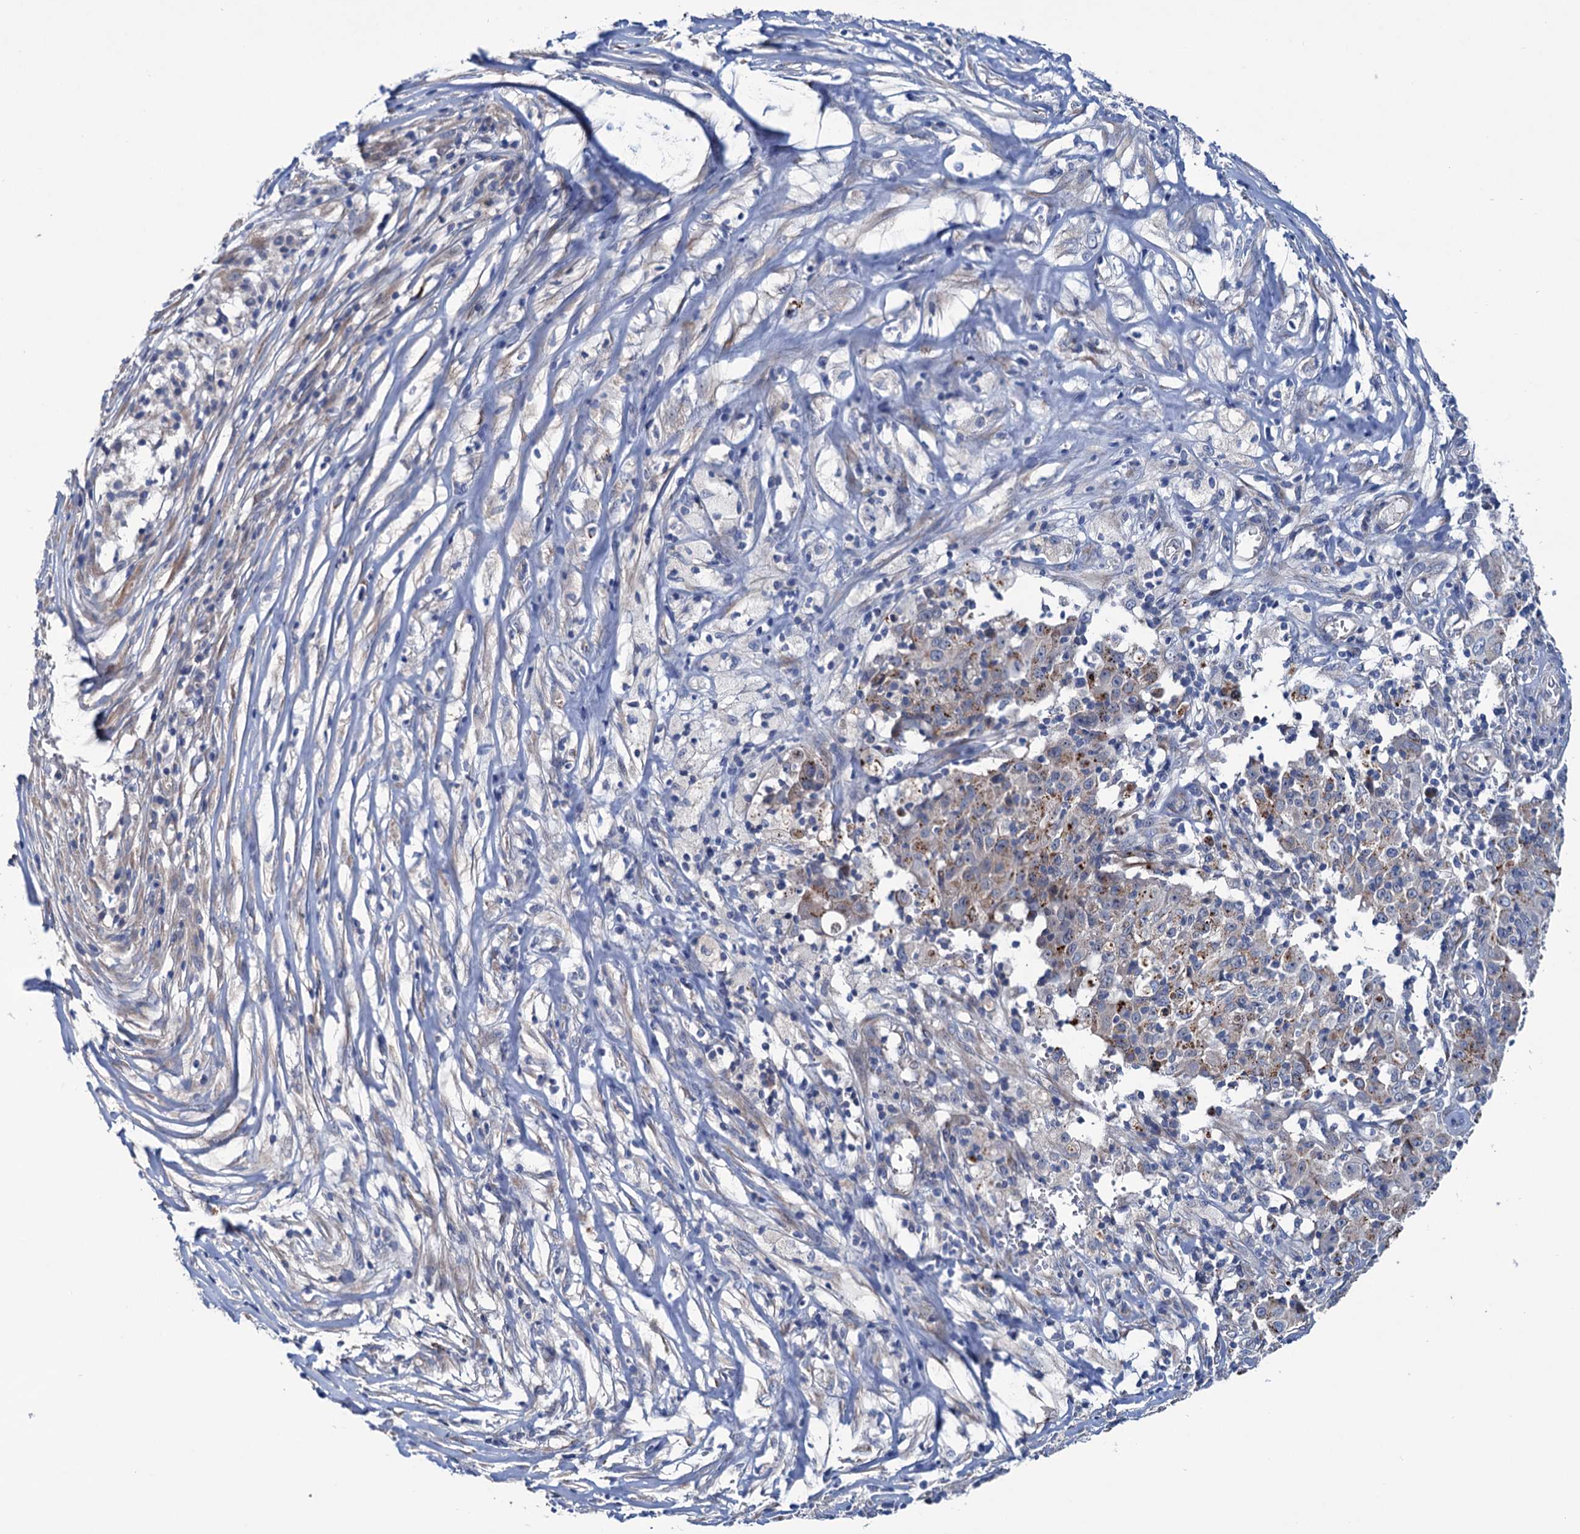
{"staining": {"intensity": "moderate", "quantity": "<25%", "location": "cytoplasmic/membranous"}, "tissue": "ovarian cancer", "cell_type": "Tumor cells", "image_type": "cancer", "snomed": [{"axis": "morphology", "description": "Carcinoma, endometroid"}, {"axis": "topography", "description": "Ovary"}], "caption": "Tumor cells exhibit low levels of moderate cytoplasmic/membranous staining in about <25% of cells in human ovarian endometroid carcinoma. (DAB (3,3'-diaminobenzidine) IHC with brightfield microscopy, high magnification).", "gene": "EYA4", "patient": {"sex": "female", "age": 42}}